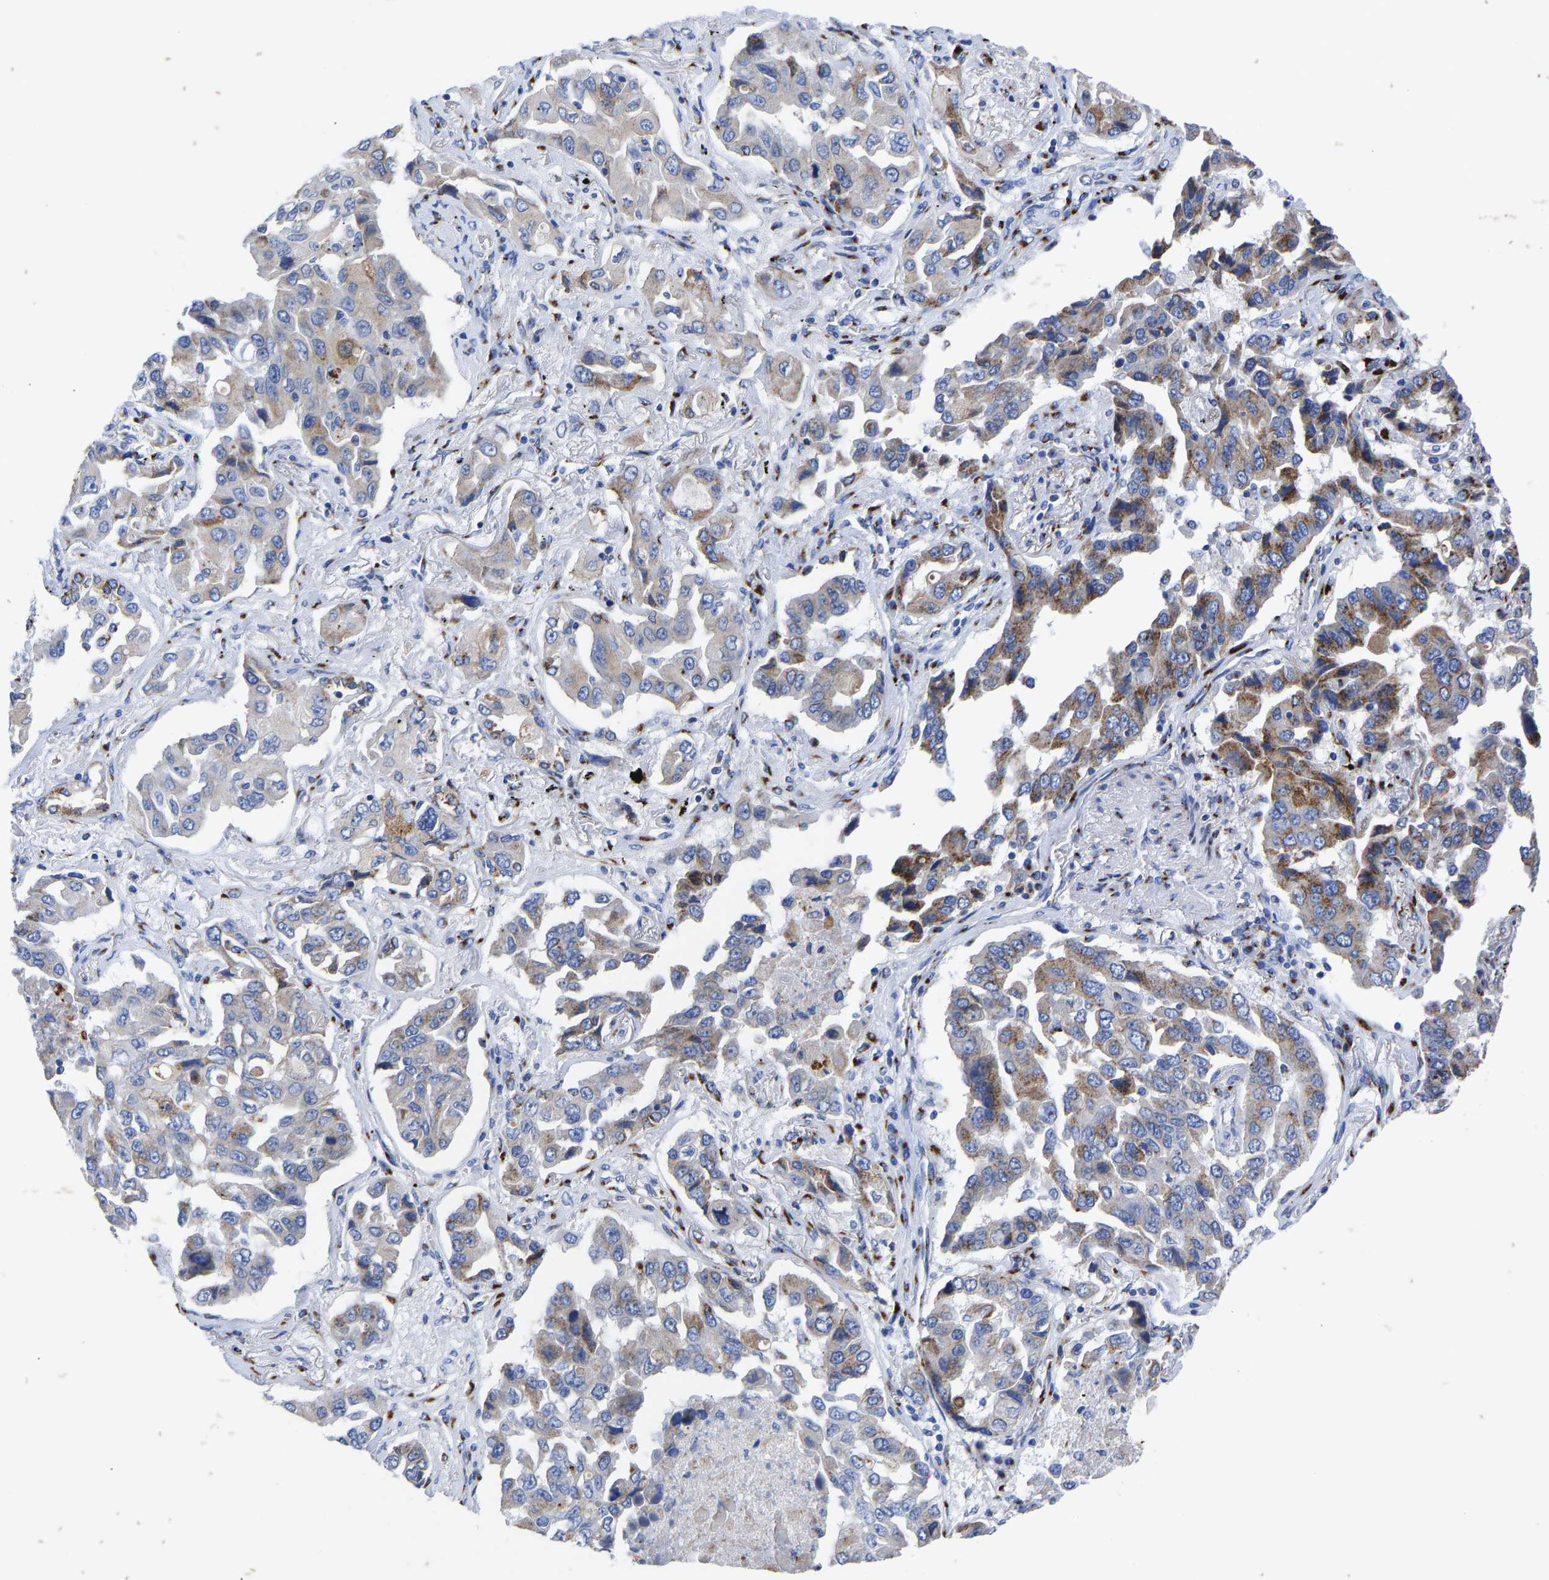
{"staining": {"intensity": "moderate", "quantity": ">75%", "location": "cytoplasmic/membranous"}, "tissue": "lung cancer", "cell_type": "Tumor cells", "image_type": "cancer", "snomed": [{"axis": "morphology", "description": "Adenocarcinoma, NOS"}, {"axis": "topography", "description": "Lung"}], "caption": "Immunohistochemical staining of human adenocarcinoma (lung) shows moderate cytoplasmic/membranous protein expression in about >75% of tumor cells.", "gene": "TMEM87A", "patient": {"sex": "female", "age": 65}}